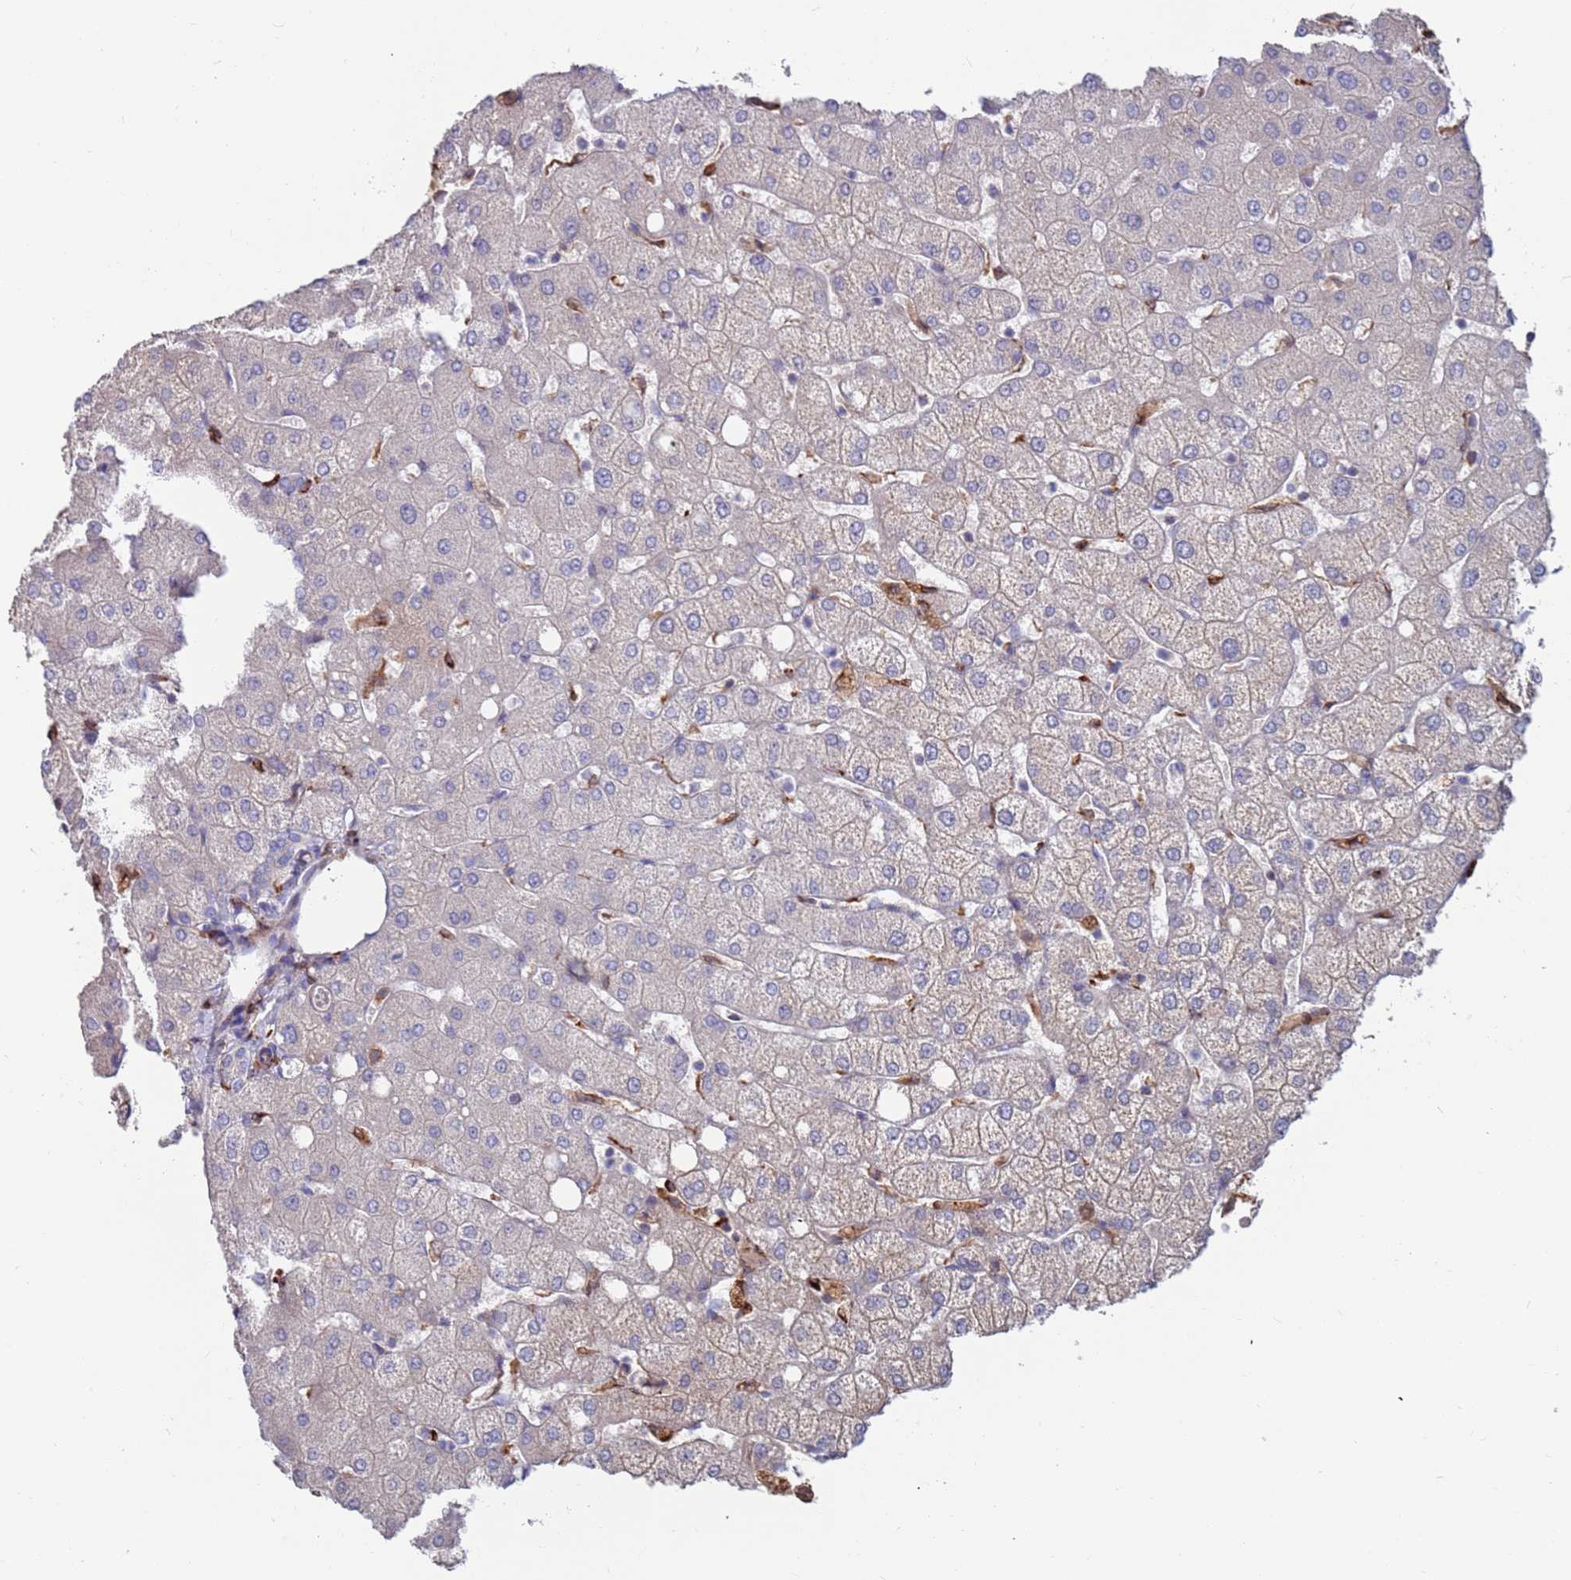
{"staining": {"intensity": "negative", "quantity": "none", "location": "none"}, "tissue": "liver", "cell_type": "Cholangiocytes", "image_type": "normal", "snomed": [{"axis": "morphology", "description": "Normal tissue, NOS"}, {"axis": "topography", "description": "Liver"}], "caption": "Immunohistochemistry image of unremarkable human liver stained for a protein (brown), which shows no staining in cholangiocytes.", "gene": "GREB1L", "patient": {"sex": "female", "age": 54}}